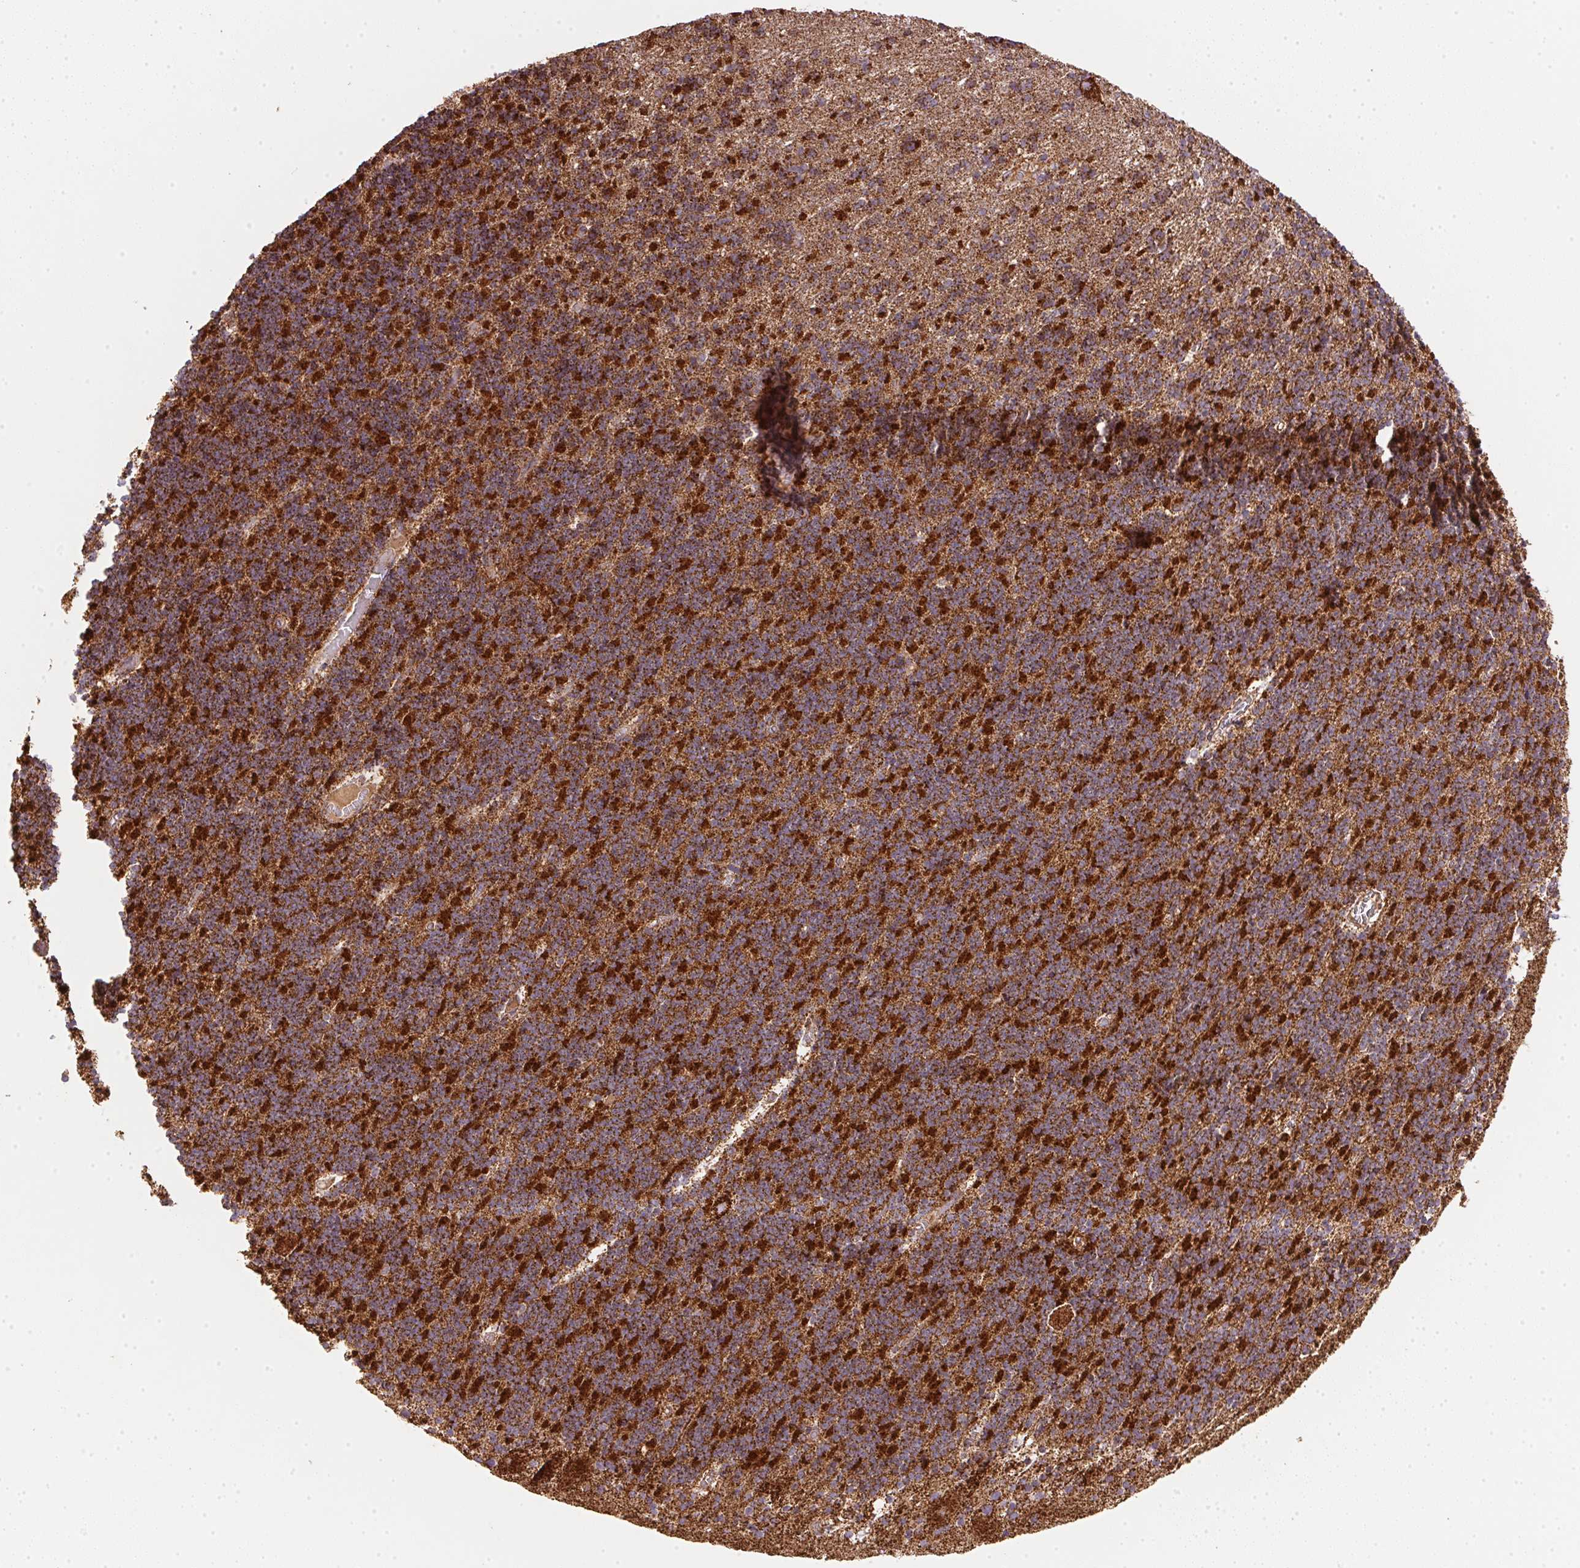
{"staining": {"intensity": "strong", "quantity": ">75%", "location": "cytoplasmic/membranous"}, "tissue": "cerebellum", "cell_type": "Cells in granular layer", "image_type": "normal", "snomed": [{"axis": "morphology", "description": "Normal tissue, NOS"}, {"axis": "topography", "description": "Cerebellum"}], "caption": "Immunohistochemical staining of normal human cerebellum exhibits high levels of strong cytoplasmic/membranous expression in about >75% of cells in granular layer.", "gene": "NDUFS2", "patient": {"sex": "male", "age": 70}}